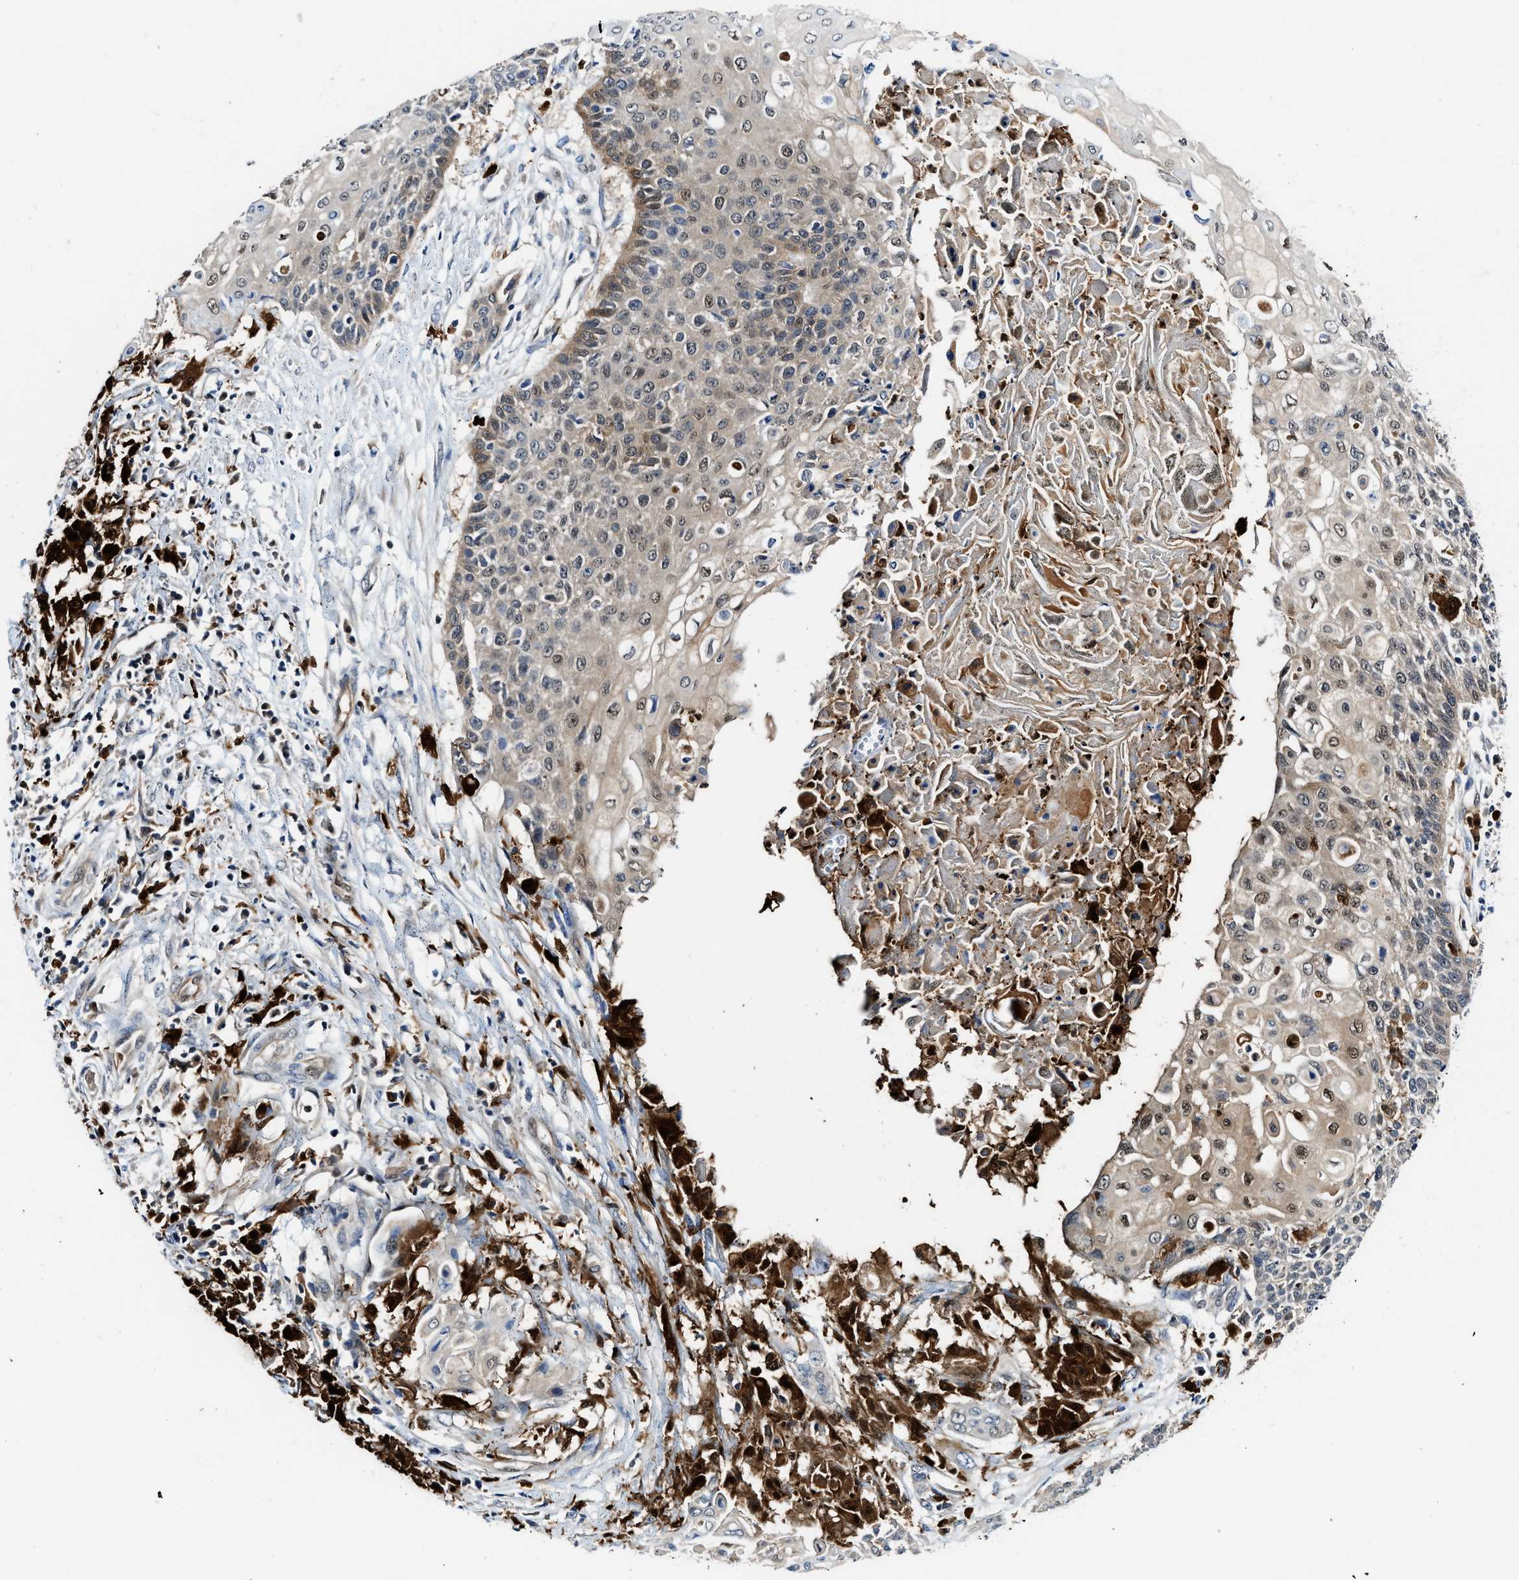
{"staining": {"intensity": "moderate", "quantity": "<25%", "location": "cytoplasmic/membranous,nuclear"}, "tissue": "cervical cancer", "cell_type": "Tumor cells", "image_type": "cancer", "snomed": [{"axis": "morphology", "description": "Squamous cell carcinoma, NOS"}, {"axis": "topography", "description": "Cervix"}], "caption": "Tumor cells demonstrate moderate cytoplasmic/membranous and nuclear staining in about <25% of cells in cervical cancer. (IHC, brightfield microscopy, high magnification).", "gene": "LTA4H", "patient": {"sex": "female", "age": 39}}